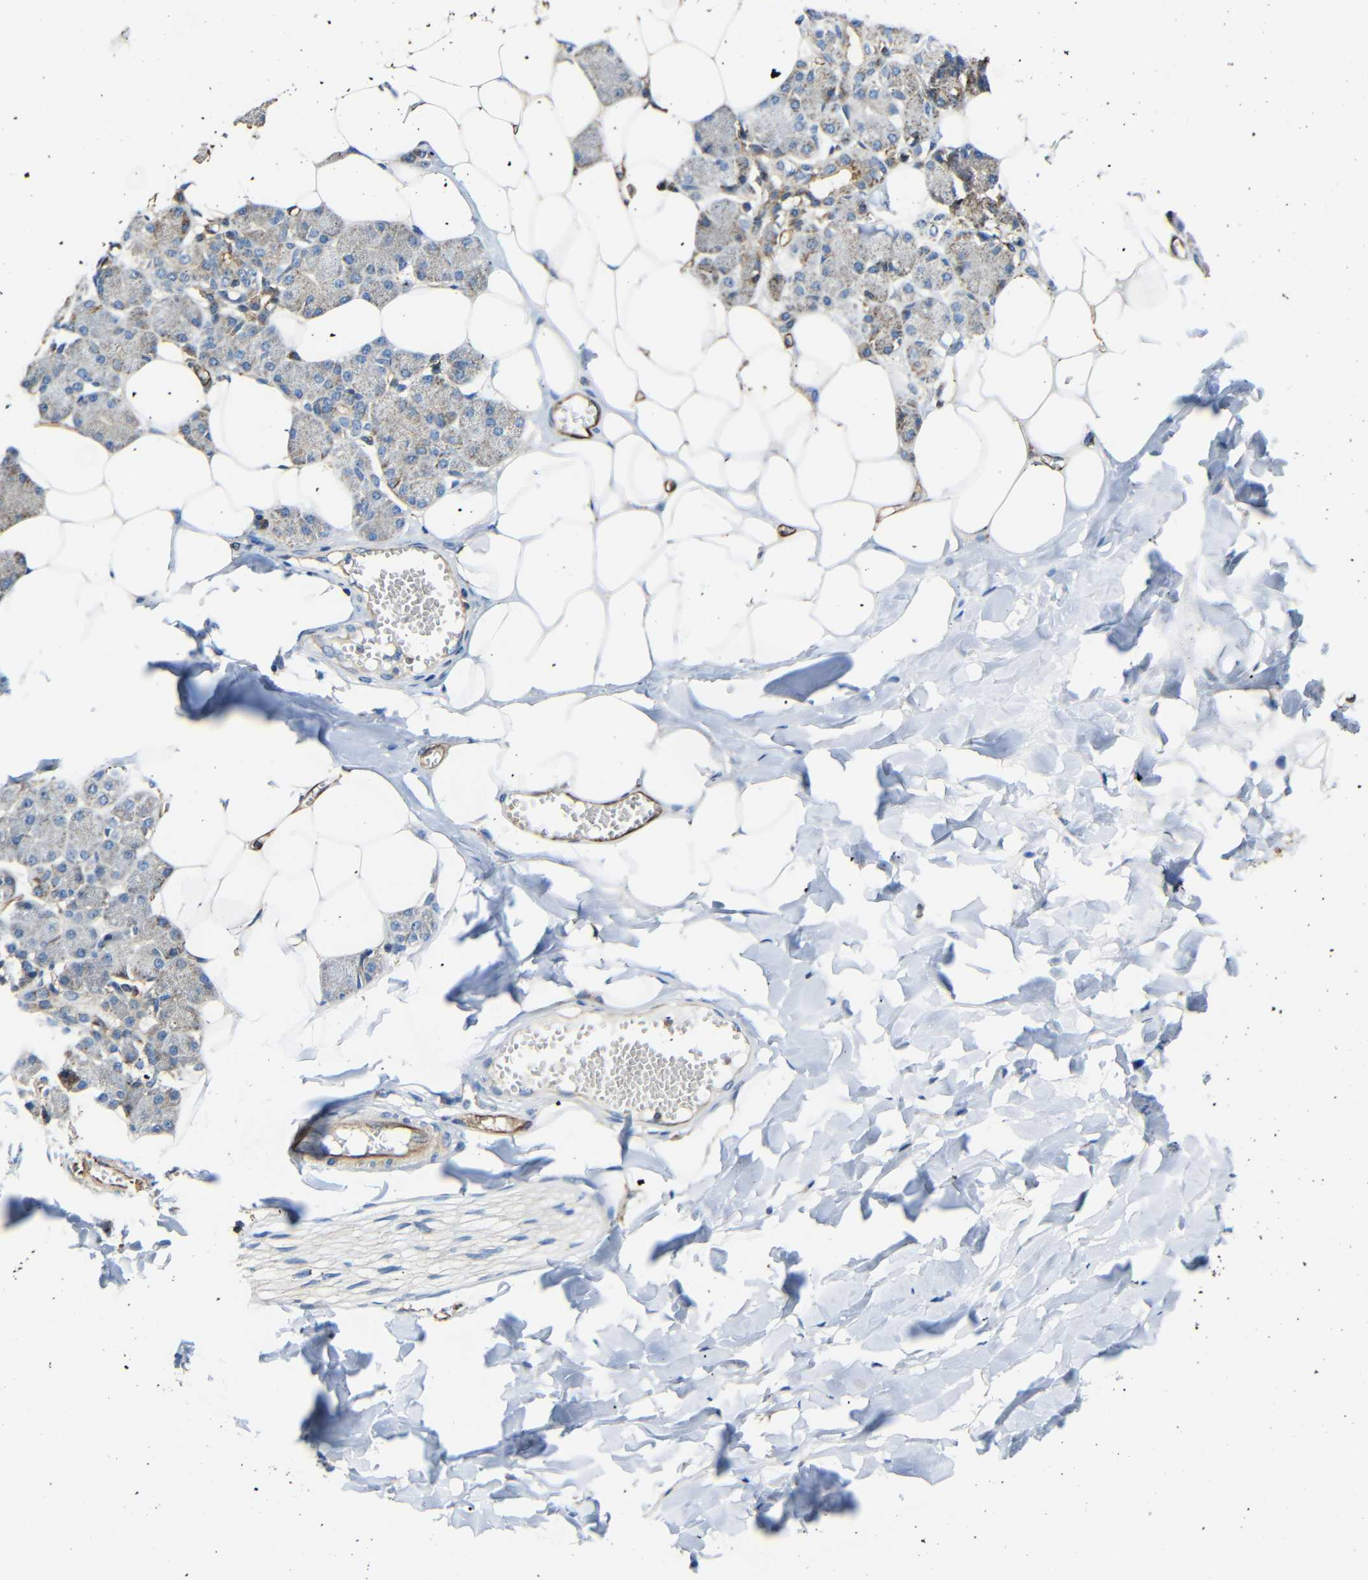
{"staining": {"intensity": "moderate", "quantity": "25%-75%", "location": "cytoplasmic/membranous"}, "tissue": "salivary gland", "cell_type": "Glandular cells", "image_type": "normal", "snomed": [{"axis": "morphology", "description": "Normal tissue, NOS"}, {"axis": "morphology", "description": "Adenoma, NOS"}, {"axis": "topography", "description": "Salivary gland"}], "caption": "Normal salivary gland exhibits moderate cytoplasmic/membranous staining in approximately 25%-75% of glandular cells, visualized by immunohistochemistry.", "gene": "IGSF10", "patient": {"sex": "female", "age": 32}}